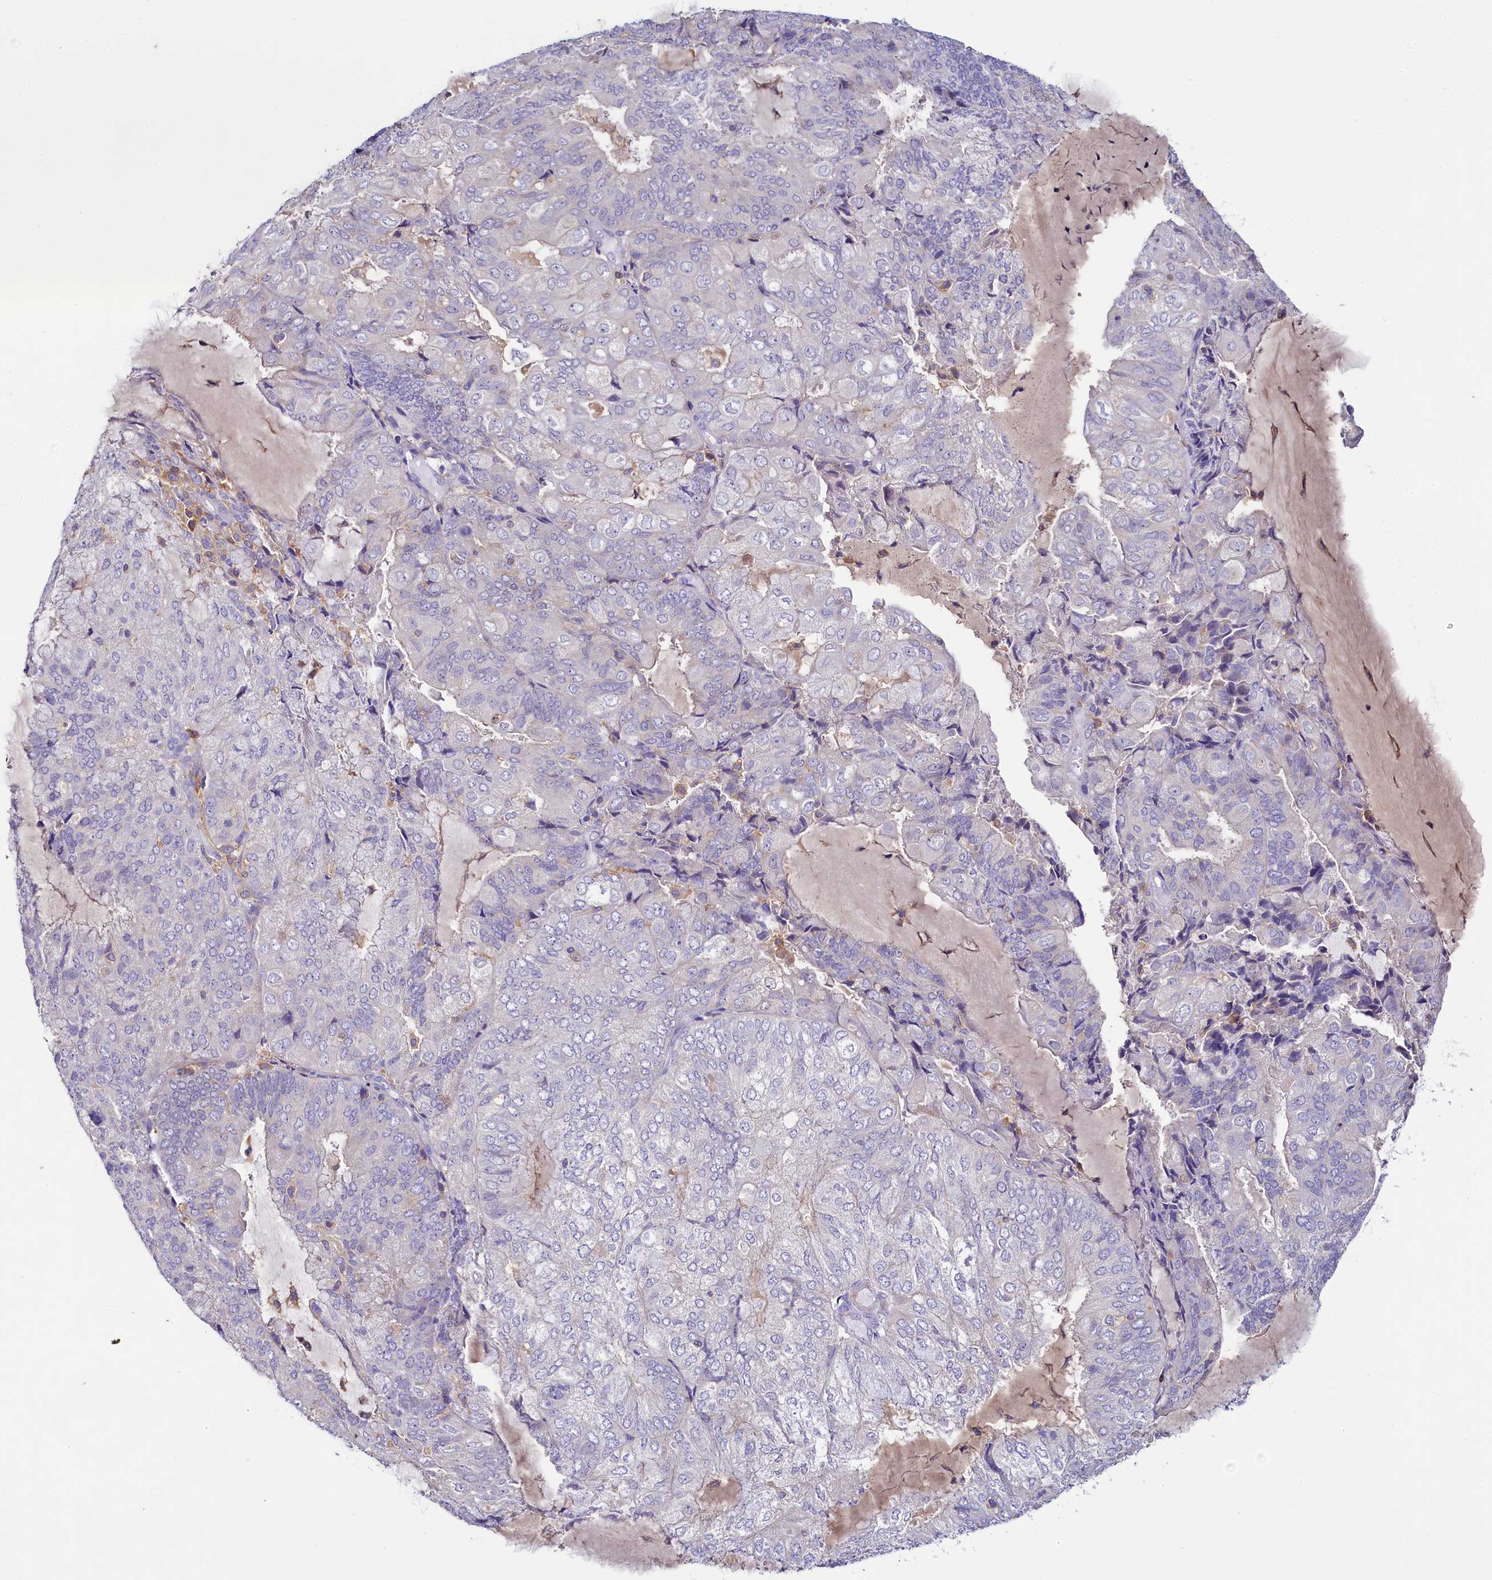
{"staining": {"intensity": "negative", "quantity": "none", "location": "none"}, "tissue": "endometrial cancer", "cell_type": "Tumor cells", "image_type": "cancer", "snomed": [{"axis": "morphology", "description": "Adenocarcinoma, NOS"}, {"axis": "topography", "description": "Endometrium"}], "caption": "An immunohistochemistry histopathology image of endometrial adenocarcinoma is shown. There is no staining in tumor cells of endometrial adenocarcinoma.", "gene": "FGFR2", "patient": {"sex": "female", "age": 81}}